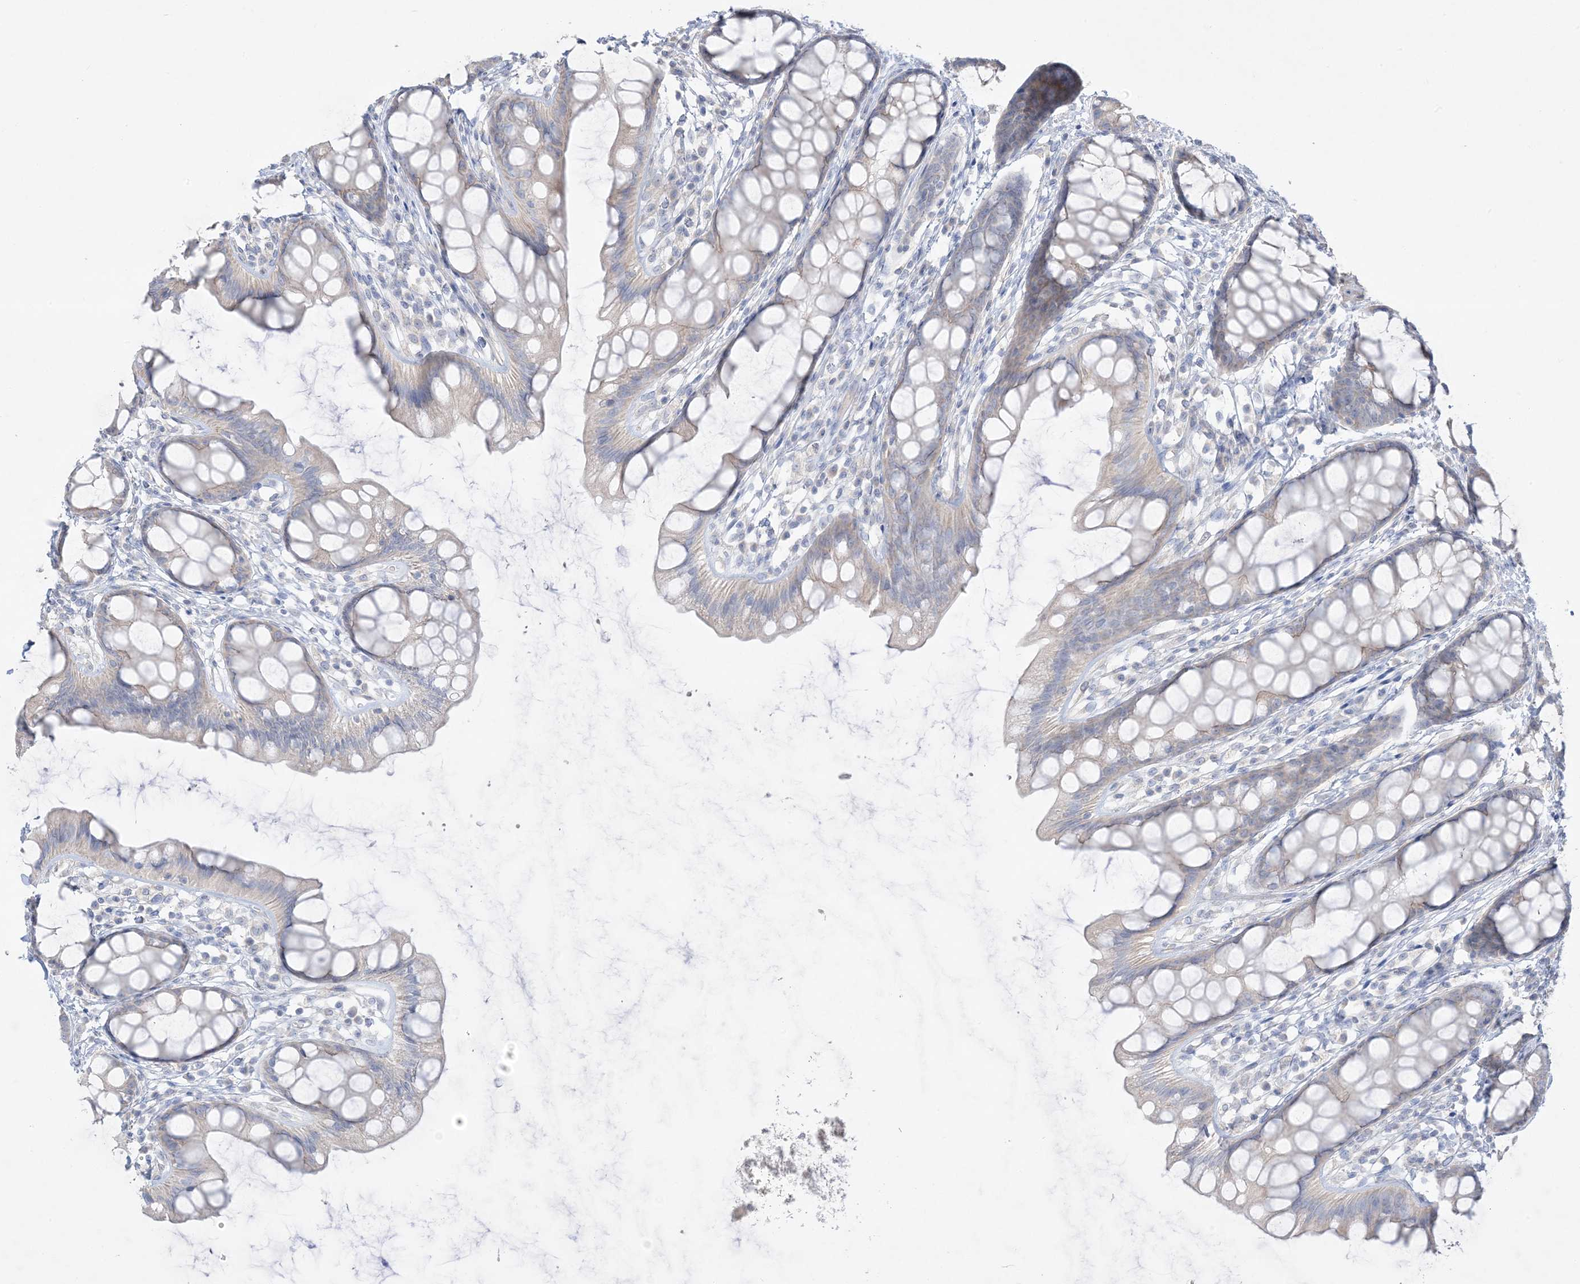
{"staining": {"intensity": "weak", "quantity": "<25%", "location": "cytoplasmic/membranous"}, "tissue": "rectum", "cell_type": "Glandular cells", "image_type": "normal", "snomed": [{"axis": "morphology", "description": "Normal tissue, NOS"}, {"axis": "topography", "description": "Rectum"}], "caption": "Rectum stained for a protein using IHC reveals no expression glandular cells.", "gene": "FAM184A", "patient": {"sex": "female", "age": 65}}